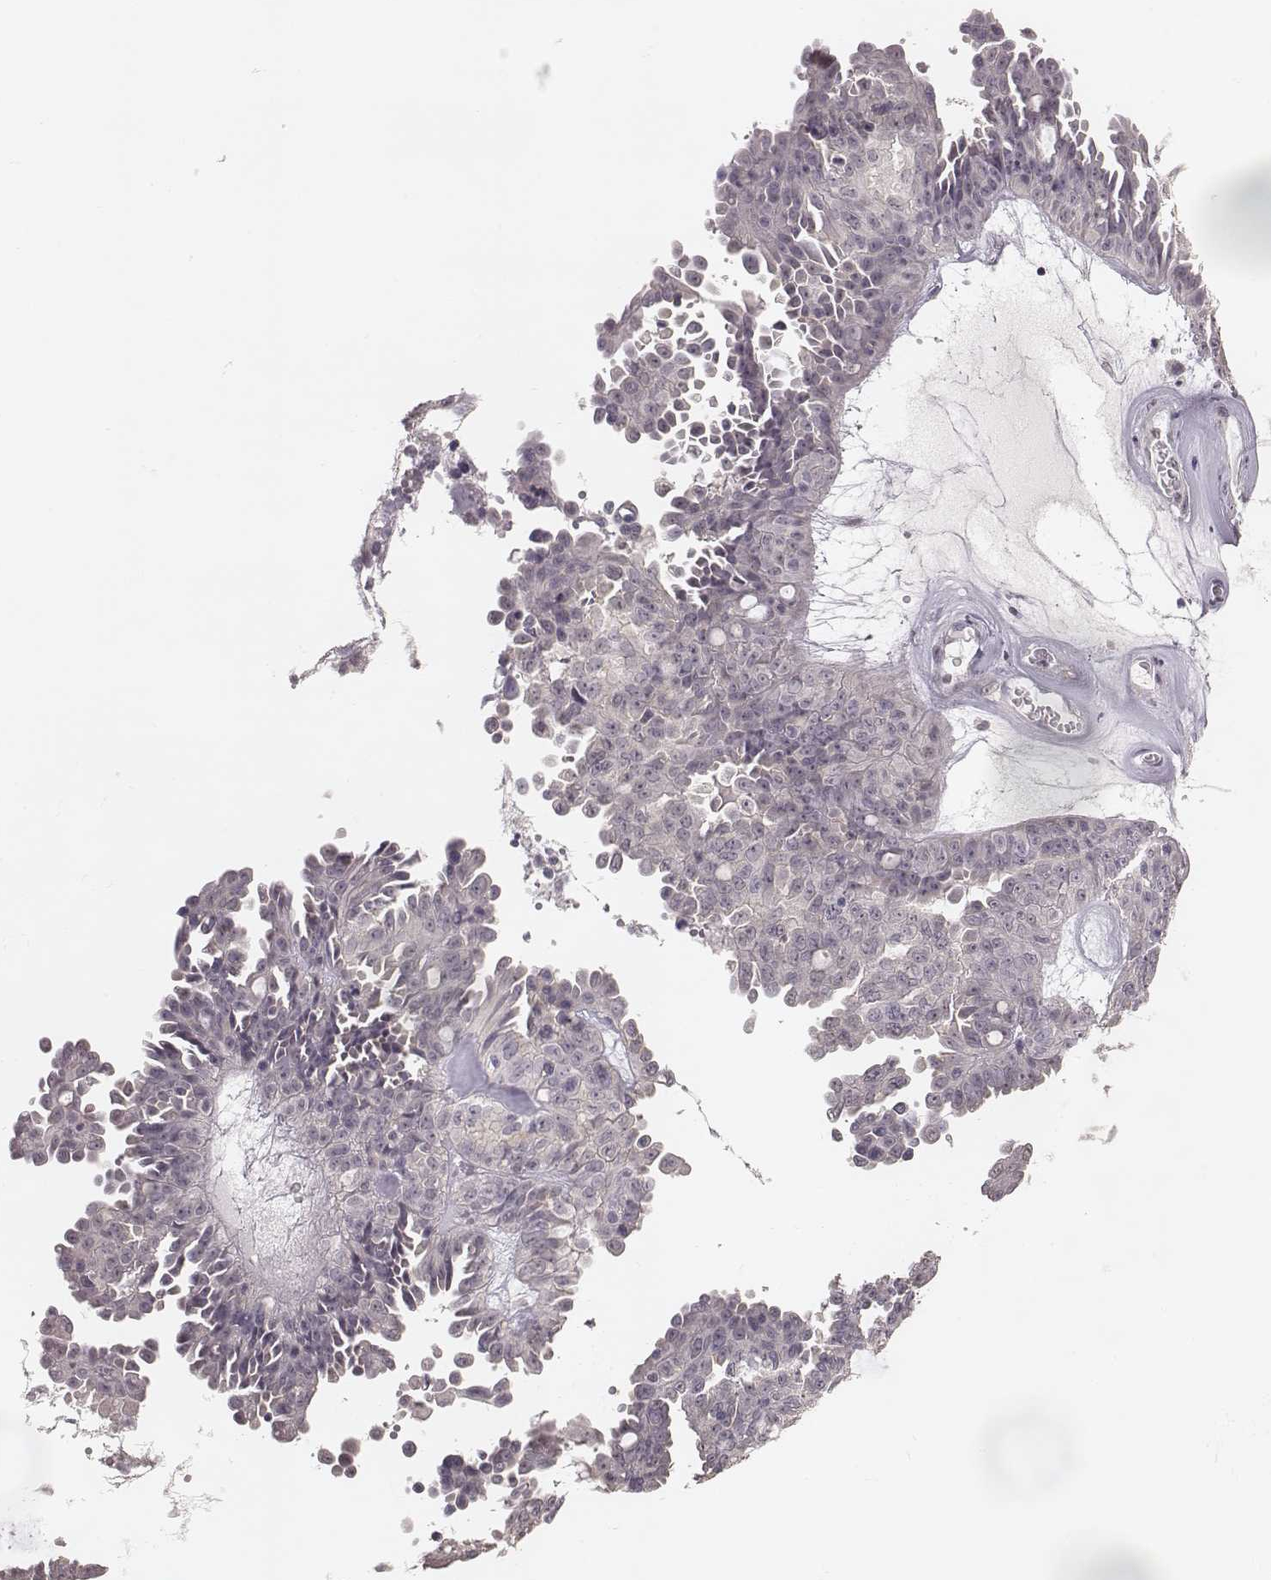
{"staining": {"intensity": "negative", "quantity": "none", "location": "none"}, "tissue": "ovarian cancer", "cell_type": "Tumor cells", "image_type": "cancer", "snomed": [{"axis": "morphology", "description": "Cystadenocarcinoma, serous, NOS"}, {"axis": "topography", "description": "Ovary"}], "caption": "Immunohistochemistry (IHC) of human ovarian cancer (serous cystadenocarcinoma) demonstrates no positivity in tumor cells. Brightfield microscopy of IHC stained with DAB (brown) and hematoxylin (blue), captured at high magnification.", "gene": "LY6K", "patient": {"sex": "female", "age": 71}}